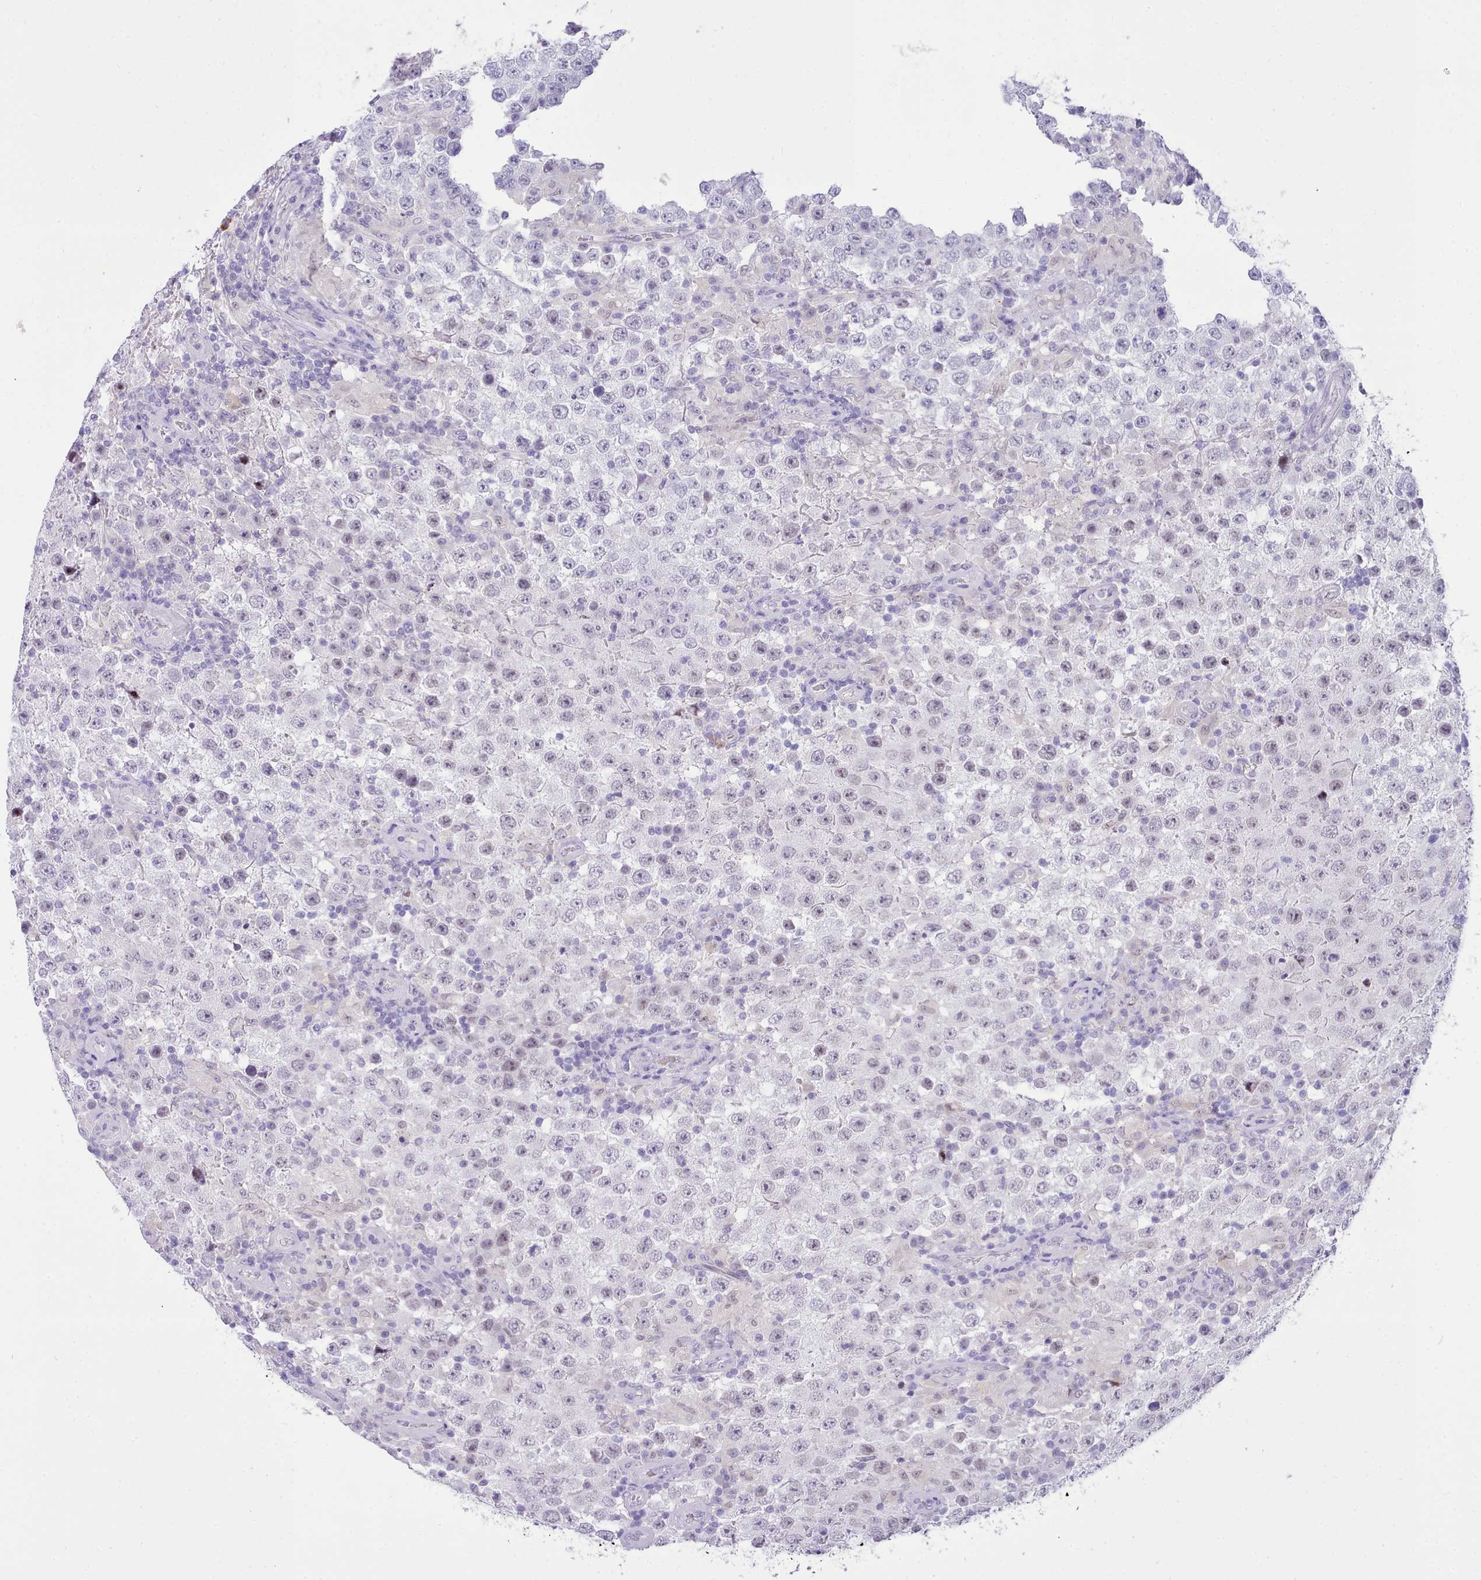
{"staining": {"intensity": "negative", "quantity": "none", "location": "none"}, "tissue": "testis cancer", "cell_type": "Tumor cells", "image_type": "cancer", "snomed": [{"axis": "morphology", "description": "Normal tissue, NOS"}, {"axis": "morphology", "description": "Urothelial carcinoma, High grade"}, {"axis": "morphology", "description": "Seminoma, NOS"}, {"axis": "morphology", "description": "Carcinoma, Embryonal, NOS"}, {"axis": "topography", "description": "Urinary bladder"}, {"axis": "topography", "description": "Testis"}], "caption": "Testis seminoma stained for a protein using IHC demonstrates no positivity tumor cells.", "gene": "LRRC37A", "patient": {"sex": "male", "age": 41}}